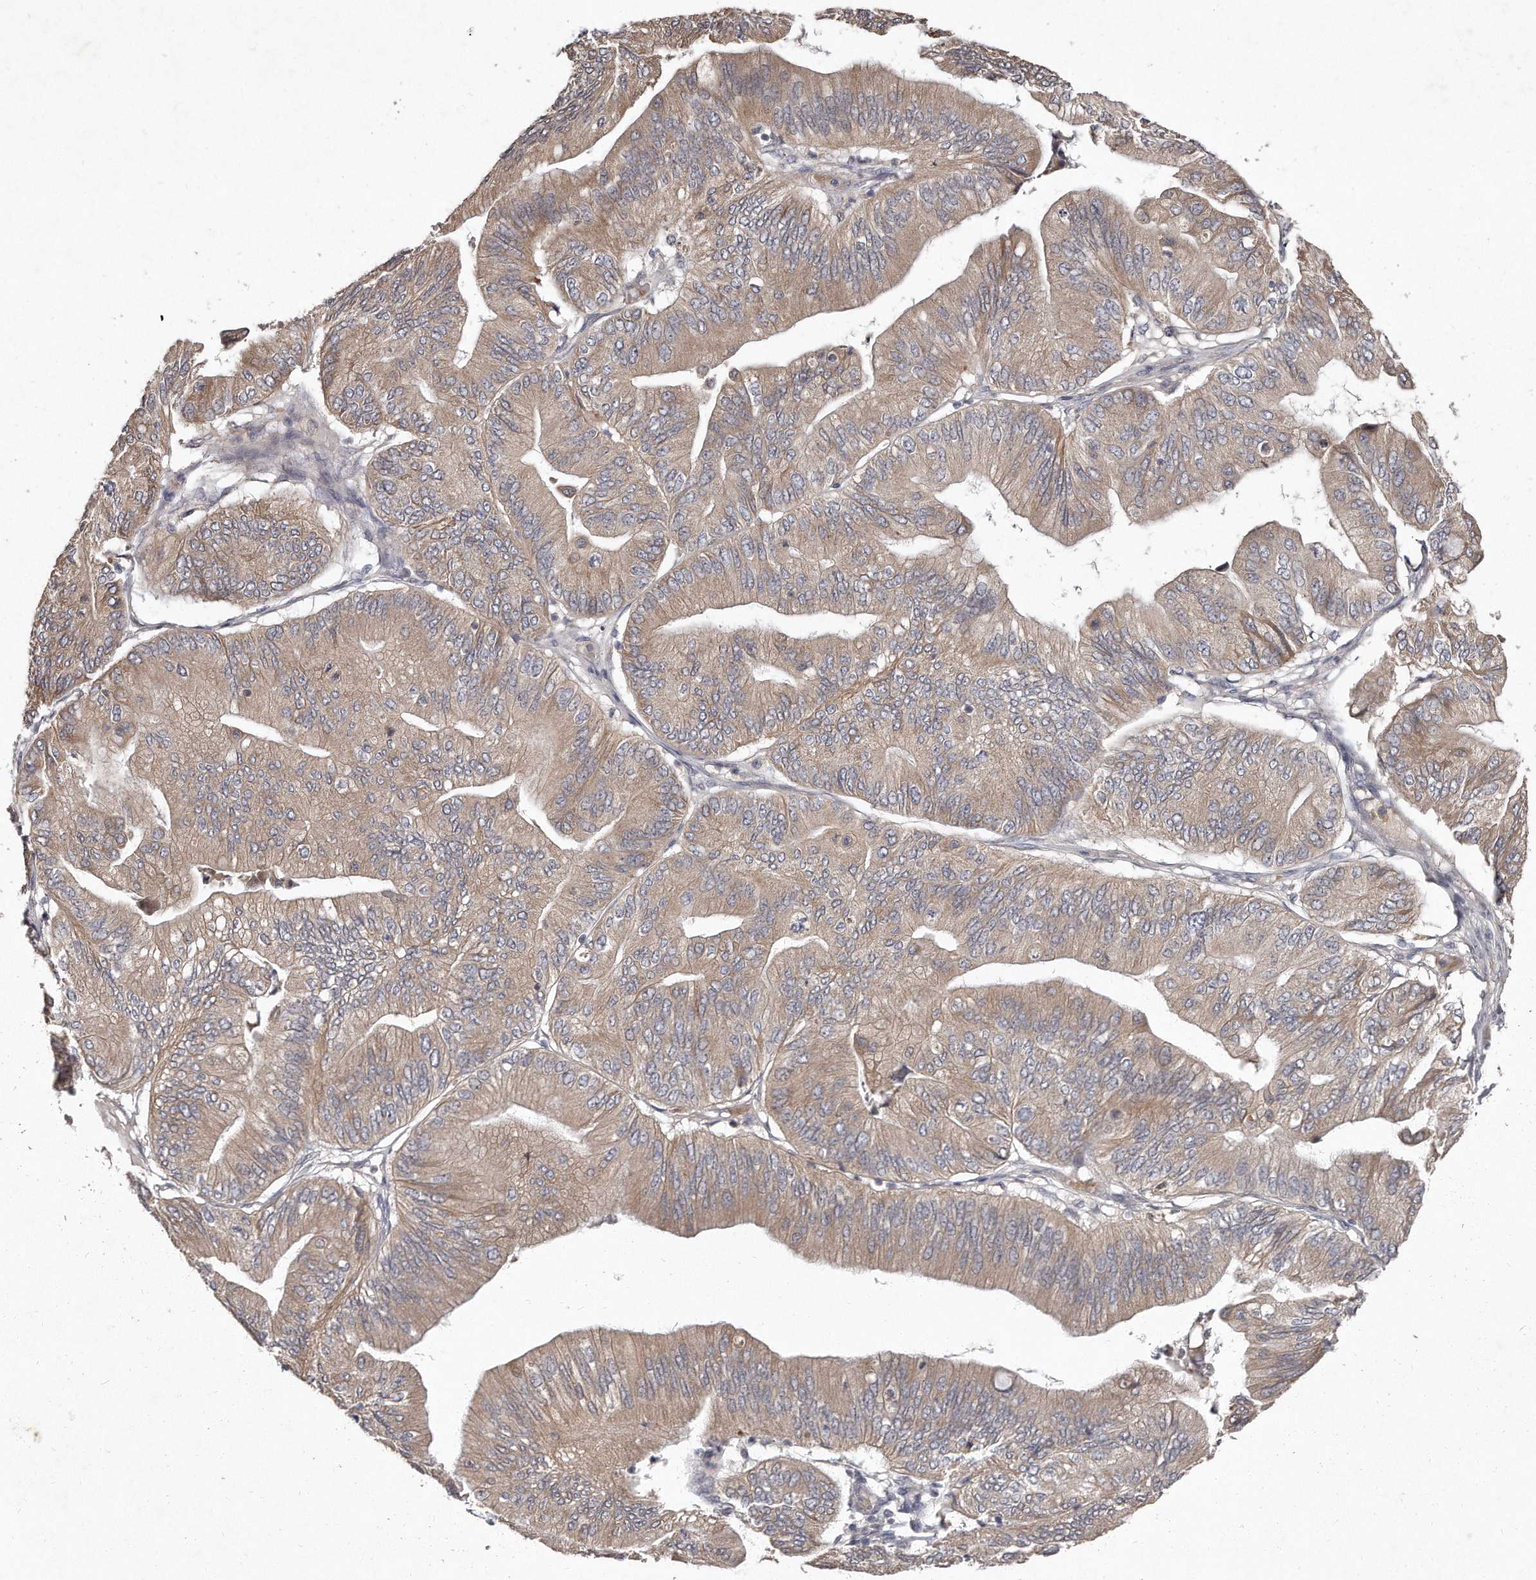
{"staining": {"intensity": "weak", "quantity": ">75%", "location": "cytoplasmic/membranous"}, "tissue": "ovarian cancer", "cell_type": "Tumor cells", "image_type": "cancer", "snomed": [{"axis": "morphology", "description": "Cystadenocarcinoma, mucinous, NOS"}, {"axis": "topography", "description": "Ovary"}], "caption": "This photomicrograph reveals immunohistochemistry staining of human mucinous cystadenocarcinoma (ovarian), with low weak cytoplasmic/membranous staining in about >75% of tumor cells.", "gene": "TECR", "patient": {"sex": "female", "age": 61}}